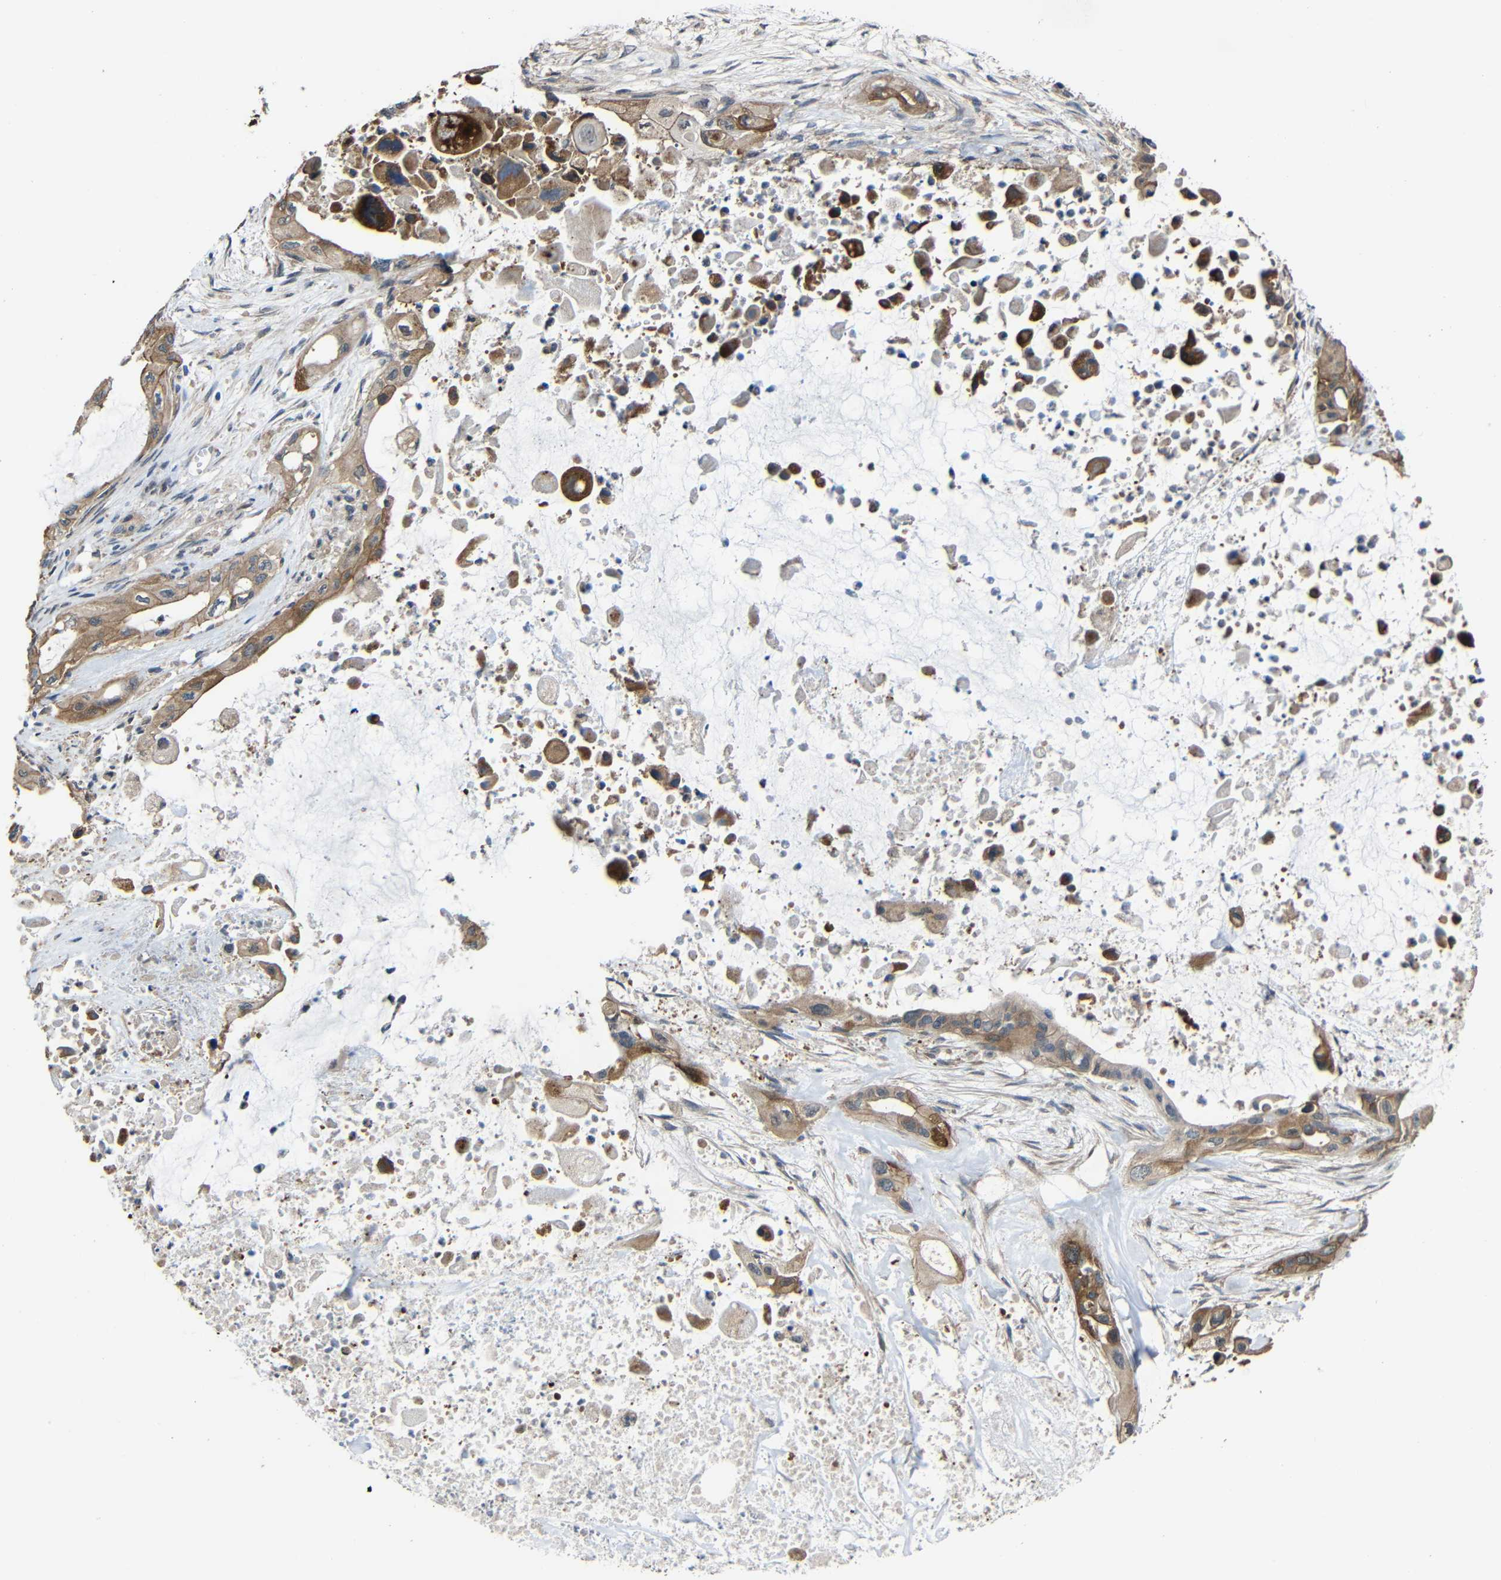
{"staining": {"intensity": "moderate", "quantity": ">75%", "location": "cytoplasmic/membranous"}, "tissue": "pancreatic cancer", "cell_type": "Tumor cells", "image_type": "cancer", "snomed": [{"axis": "morphology", "description": "Adenocarcinoma, NOS"}, {"axis": "topography", "description": "Pancreas"}], "caption": "High-magnification brightfield microscopy of pancreatic adenocarcinoma stained with DAB (3,3'-diaminobenzidine) (brown) and counterstained with hematoxylin (blue). tumor cells exhibit moderate cytoplasmic/membranous expression is present in about>75% of cells. (brown staining indicates protein expression, while blue staining denotes nuclei).", "gene": "CHST9", "patient": {"sex": "male", "age": 73}}